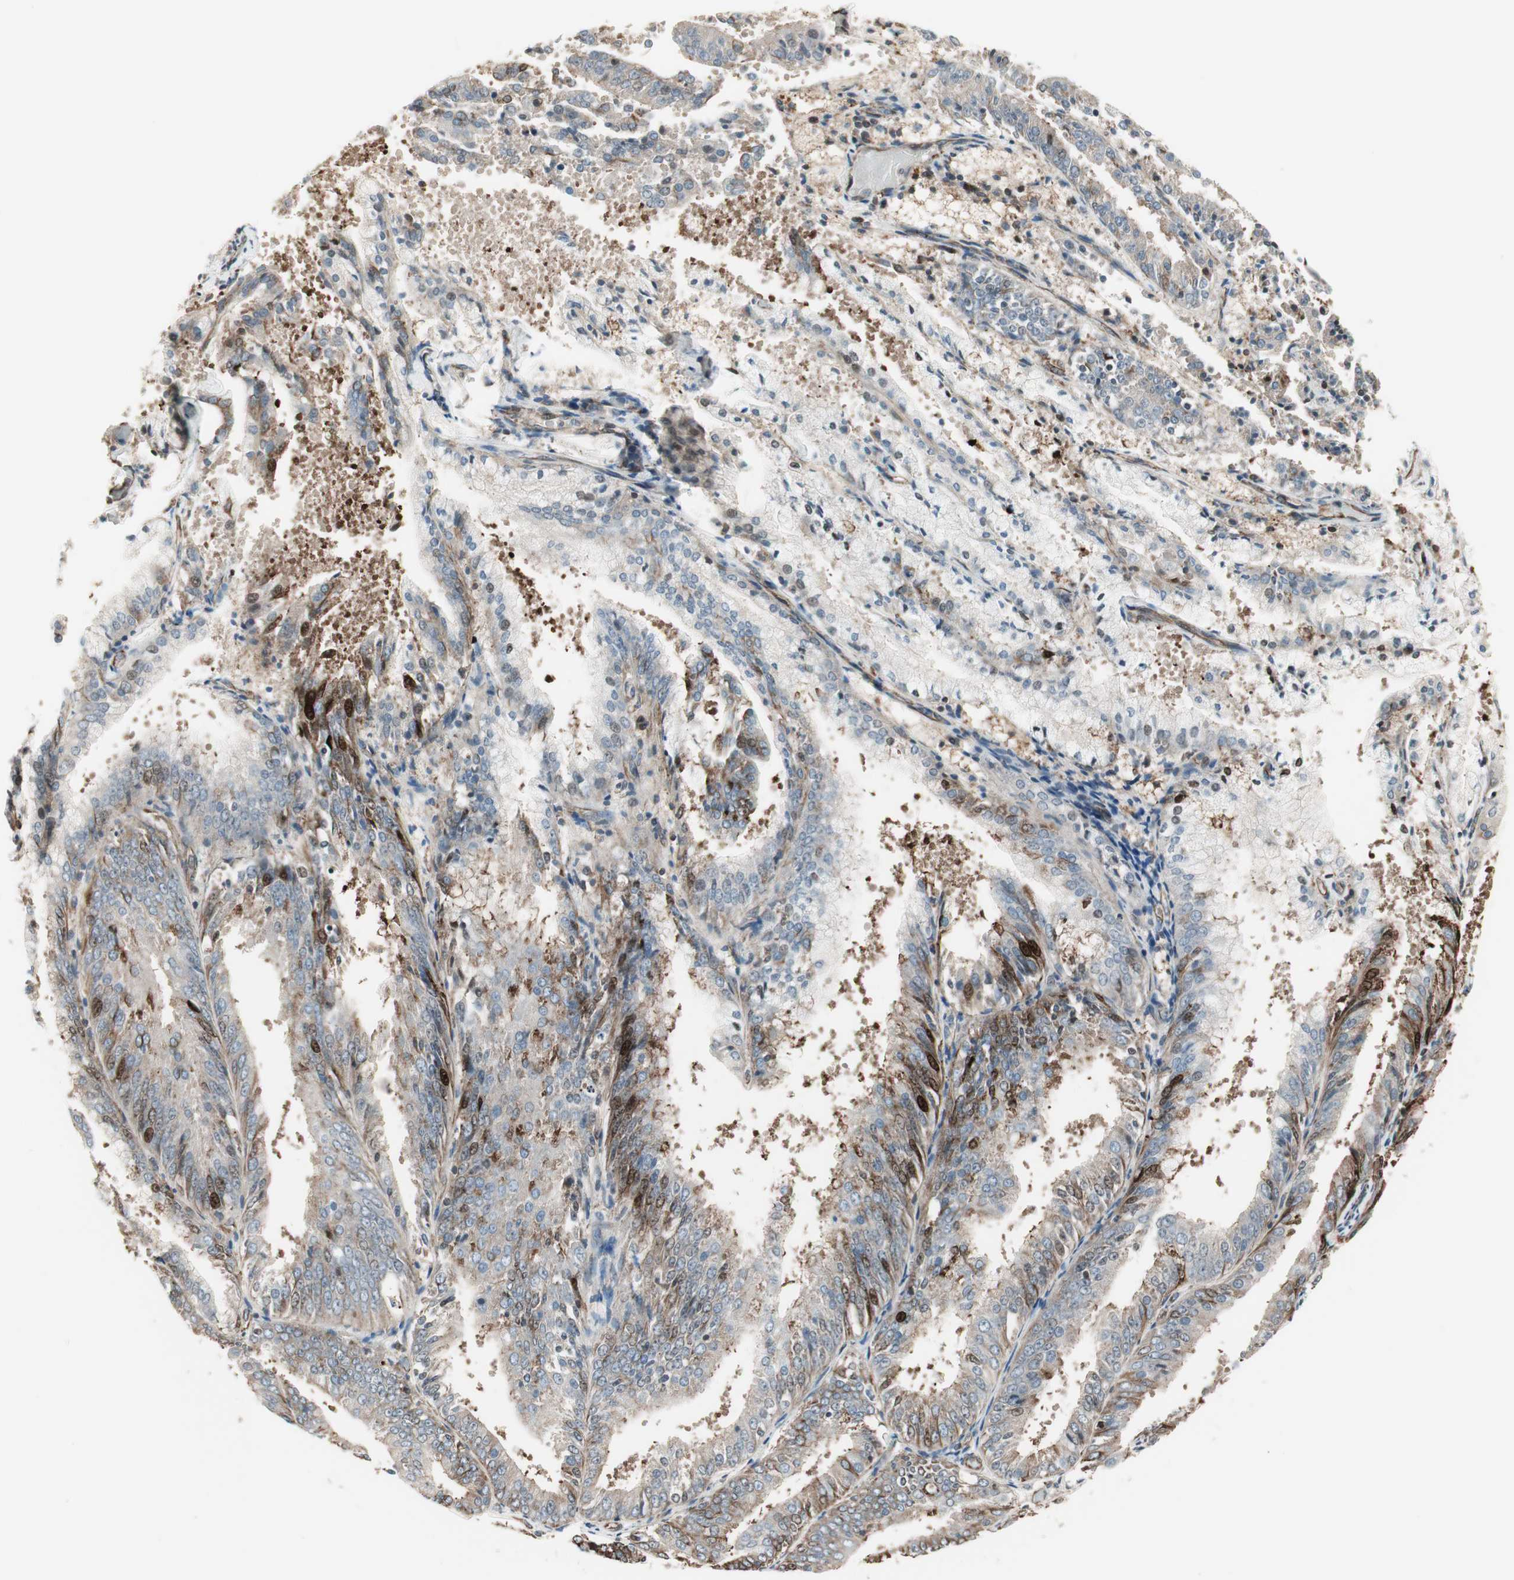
{"staining": {"intensity": "weak", "quantity": ">75%", "location": "cytoplasmic/membranous"}, "tissue": "endometrial cancer", "cell_type": "Tumor cells", "image_type": "cancer", "snomed": [{"axis": "morphology", "description": "Adenocarcinoma, NOS"}, {"axis": "topography", "description": "Endometrium"}], "caption": "The immunohistochemical stain labels weak cytoplasmic/membranous expression in tumor cells of endometrial cancer (adenocarcinoma) tissue.", "gene": "MAD2L2", "patient": {"sex": "female", "age": 63}}